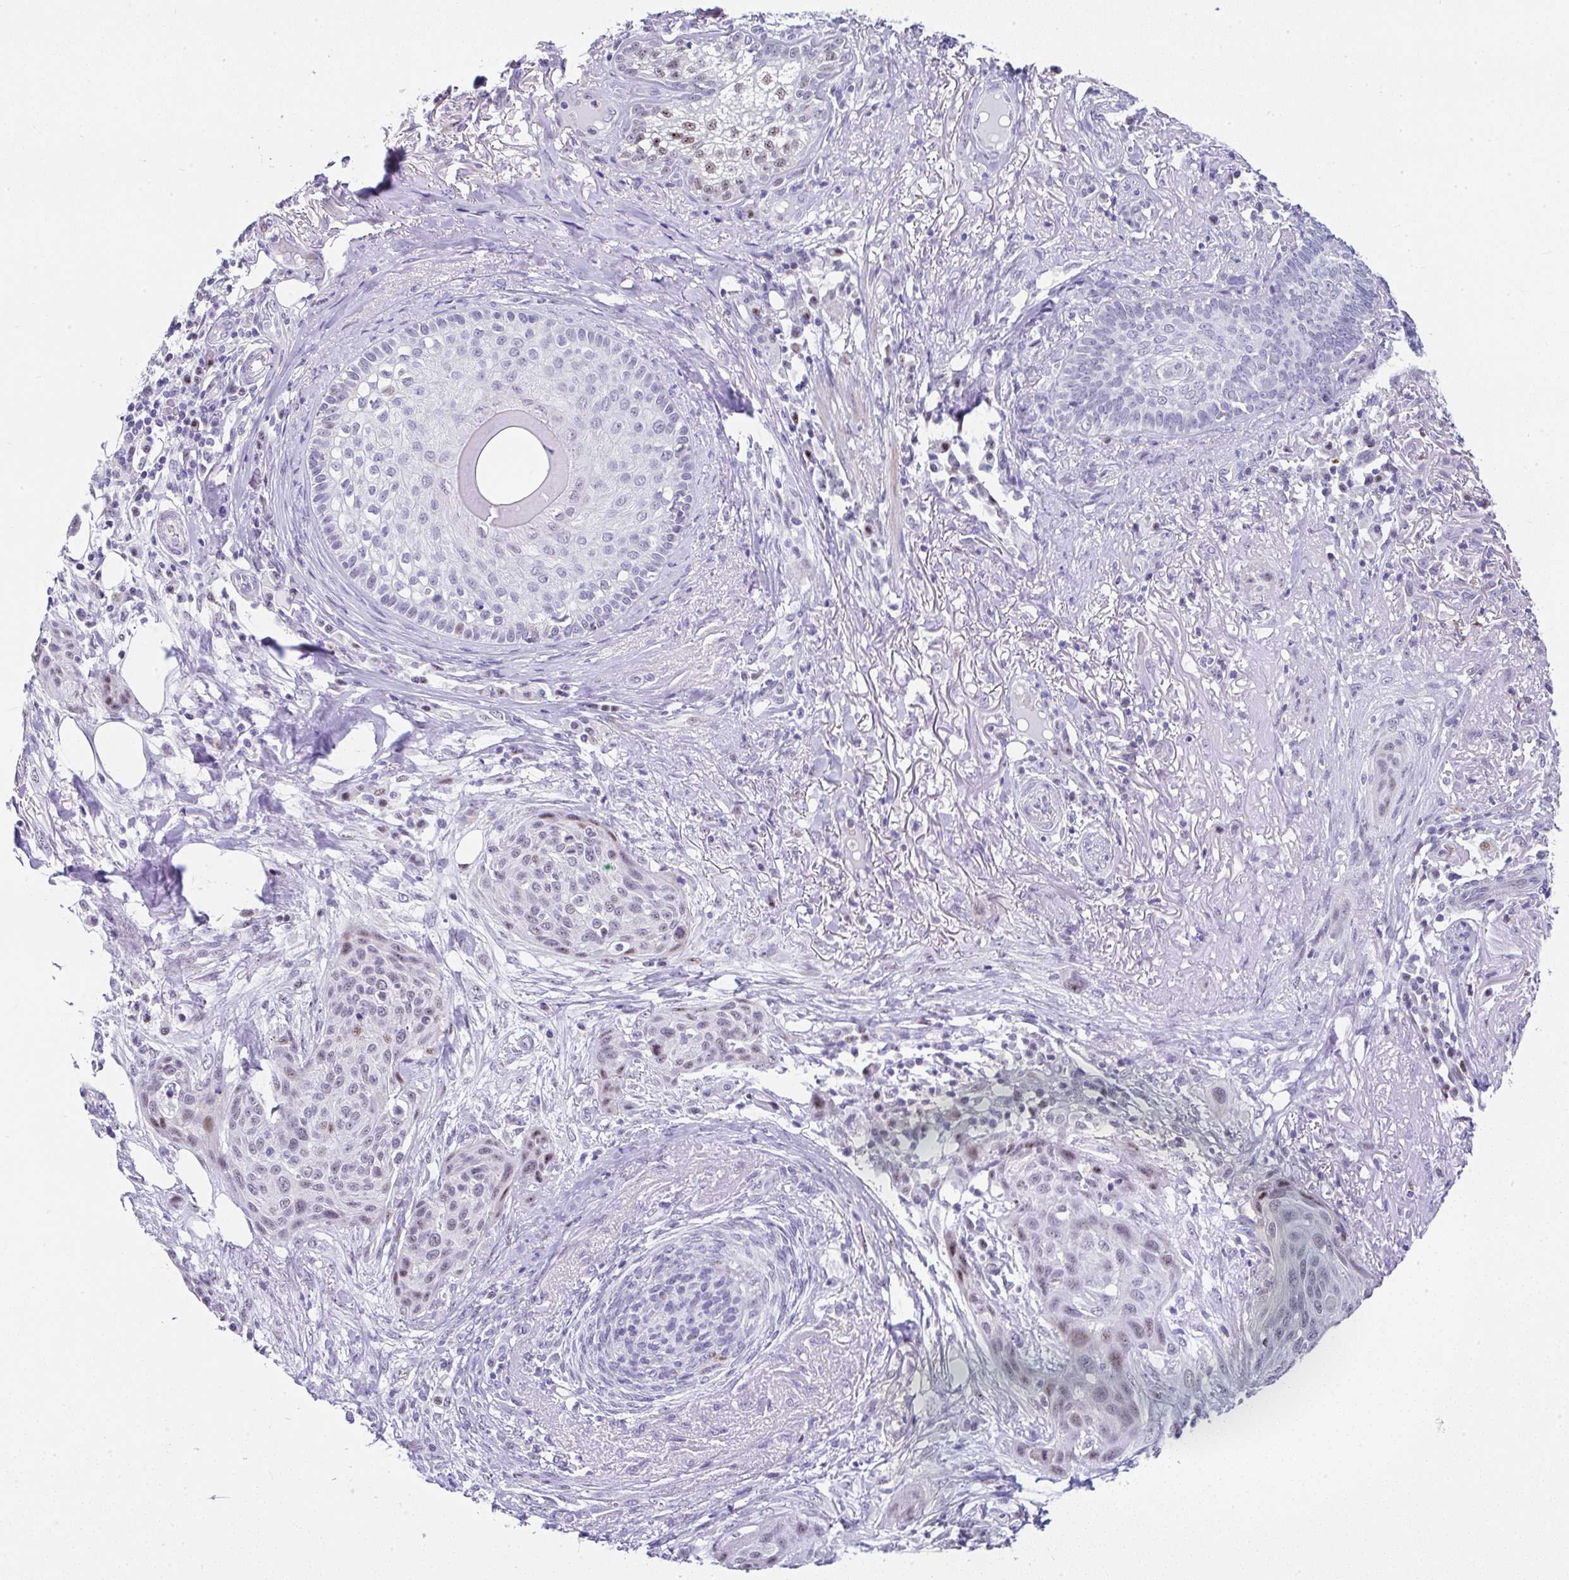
{"staining": {"intensity": "moderate", "quantity": "<25%", "location": "nuclear"}, "tissue": "skin cancer", "cell_type": "Tumor cells", "image_type": "cancer", "snomed": [{"axis": "morphology", "description": "Squamous cell carcinoma, NOS"}, {"axis": "topography", "description": "Skin"}], "caption": "Skin cancer stained with a brown dye displays moderate nuclear positive expression in approximately <25% of tumor cells.", "gene": "NR1D2", "patient": {"sex": "female", "age": 87}}